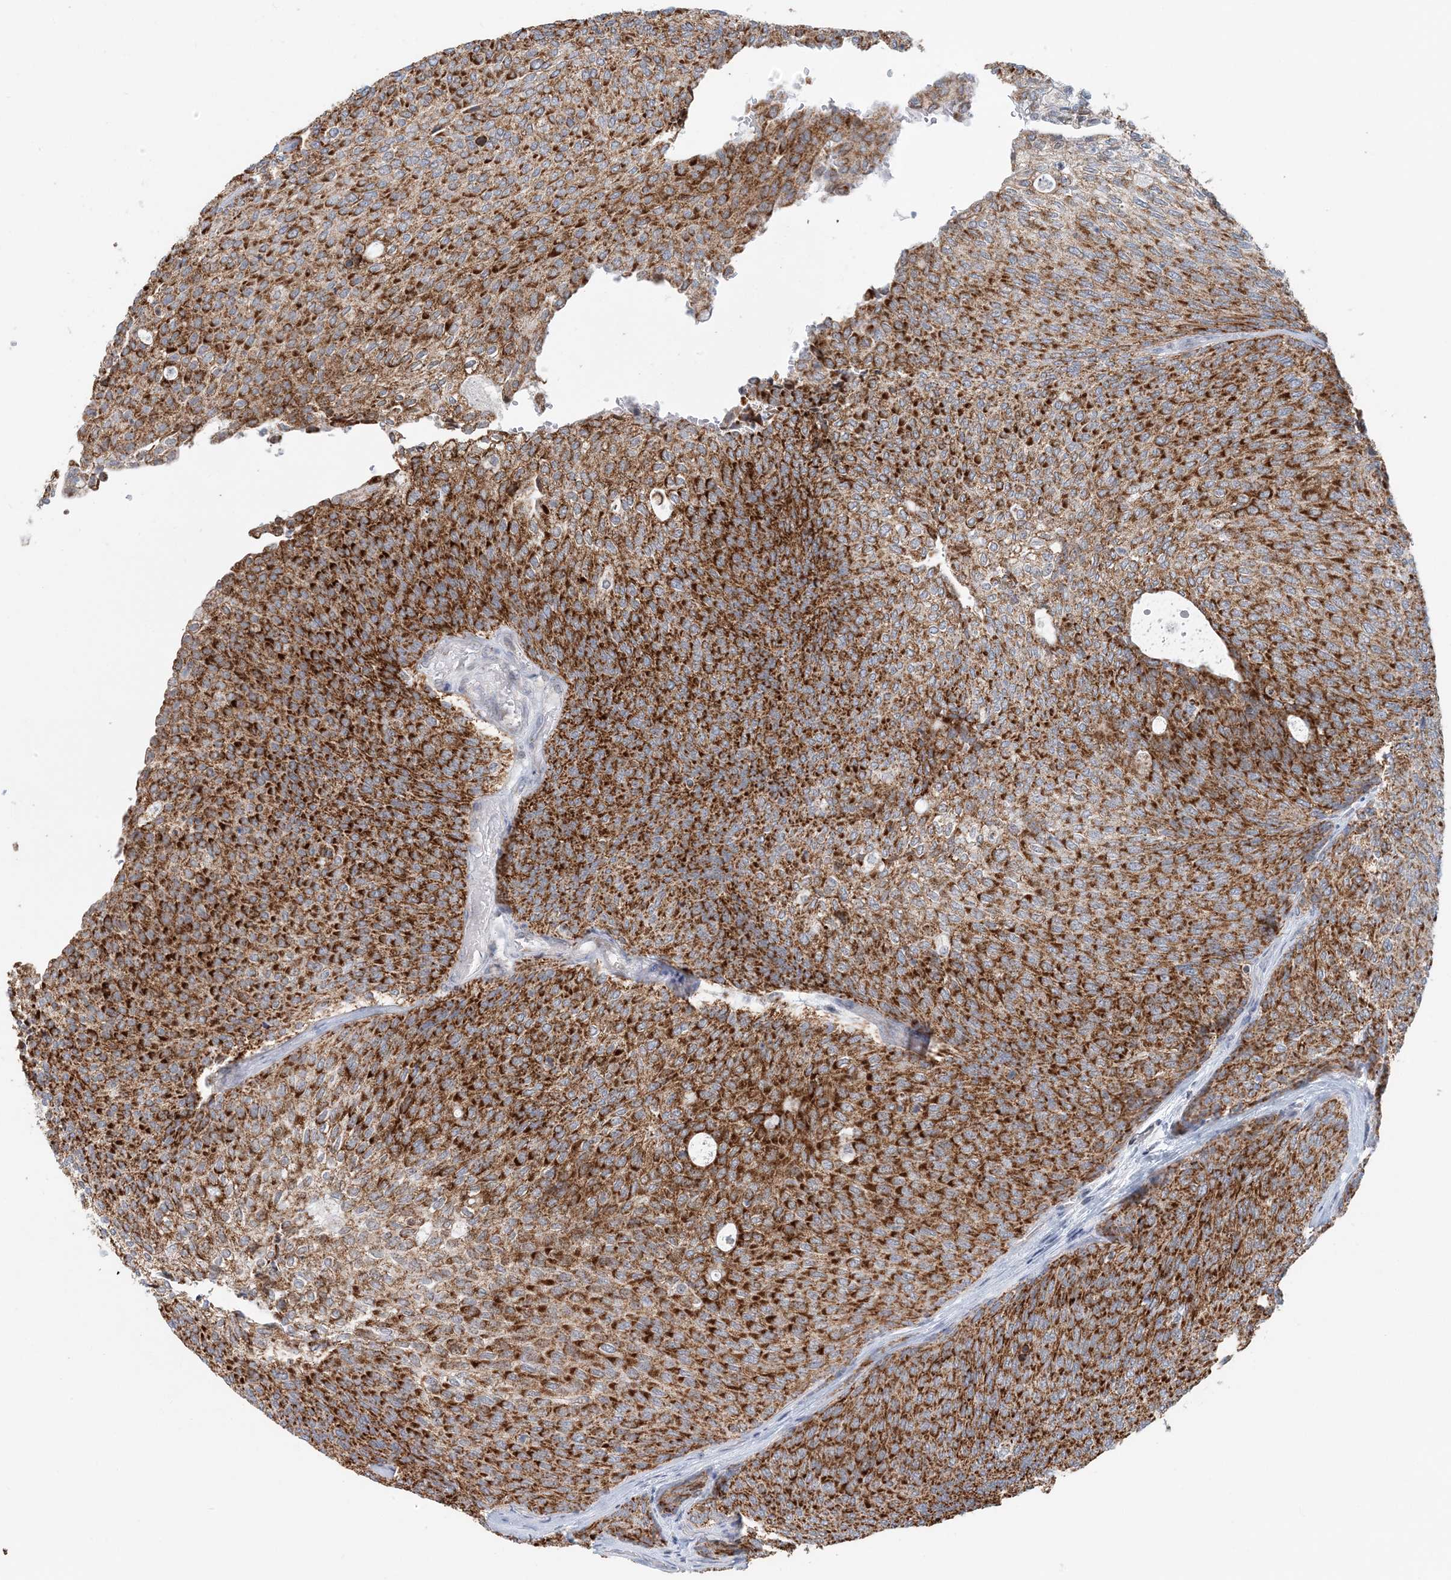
{"staining": {"intensity": "strong", "quantity": "25%-75%", "location": "cytoplasmic/membranous"}, "tissue": "urothelial cancer", "cell_type": "Tumor cells", "image_type": "cancer", "snomed": [{"axis": "morphology", "description": "Urothelial carcinoma, Low grade"}, {"axis": "topography", "description": "Urinary bladder"}], "caption": "Urothelial cancer stained with DAB (3,3'-diaminobenzidine) IHC reveals high levels of strong cytoplasmic/membranous staining in about 25%-75% of tumor cells. (DAB (3,3'-diaminobenzidine) = brown stain, brightfield microscopy at high magnification).", "gene": "BDH1", "patient": {"sex": "female", "age": 79}}